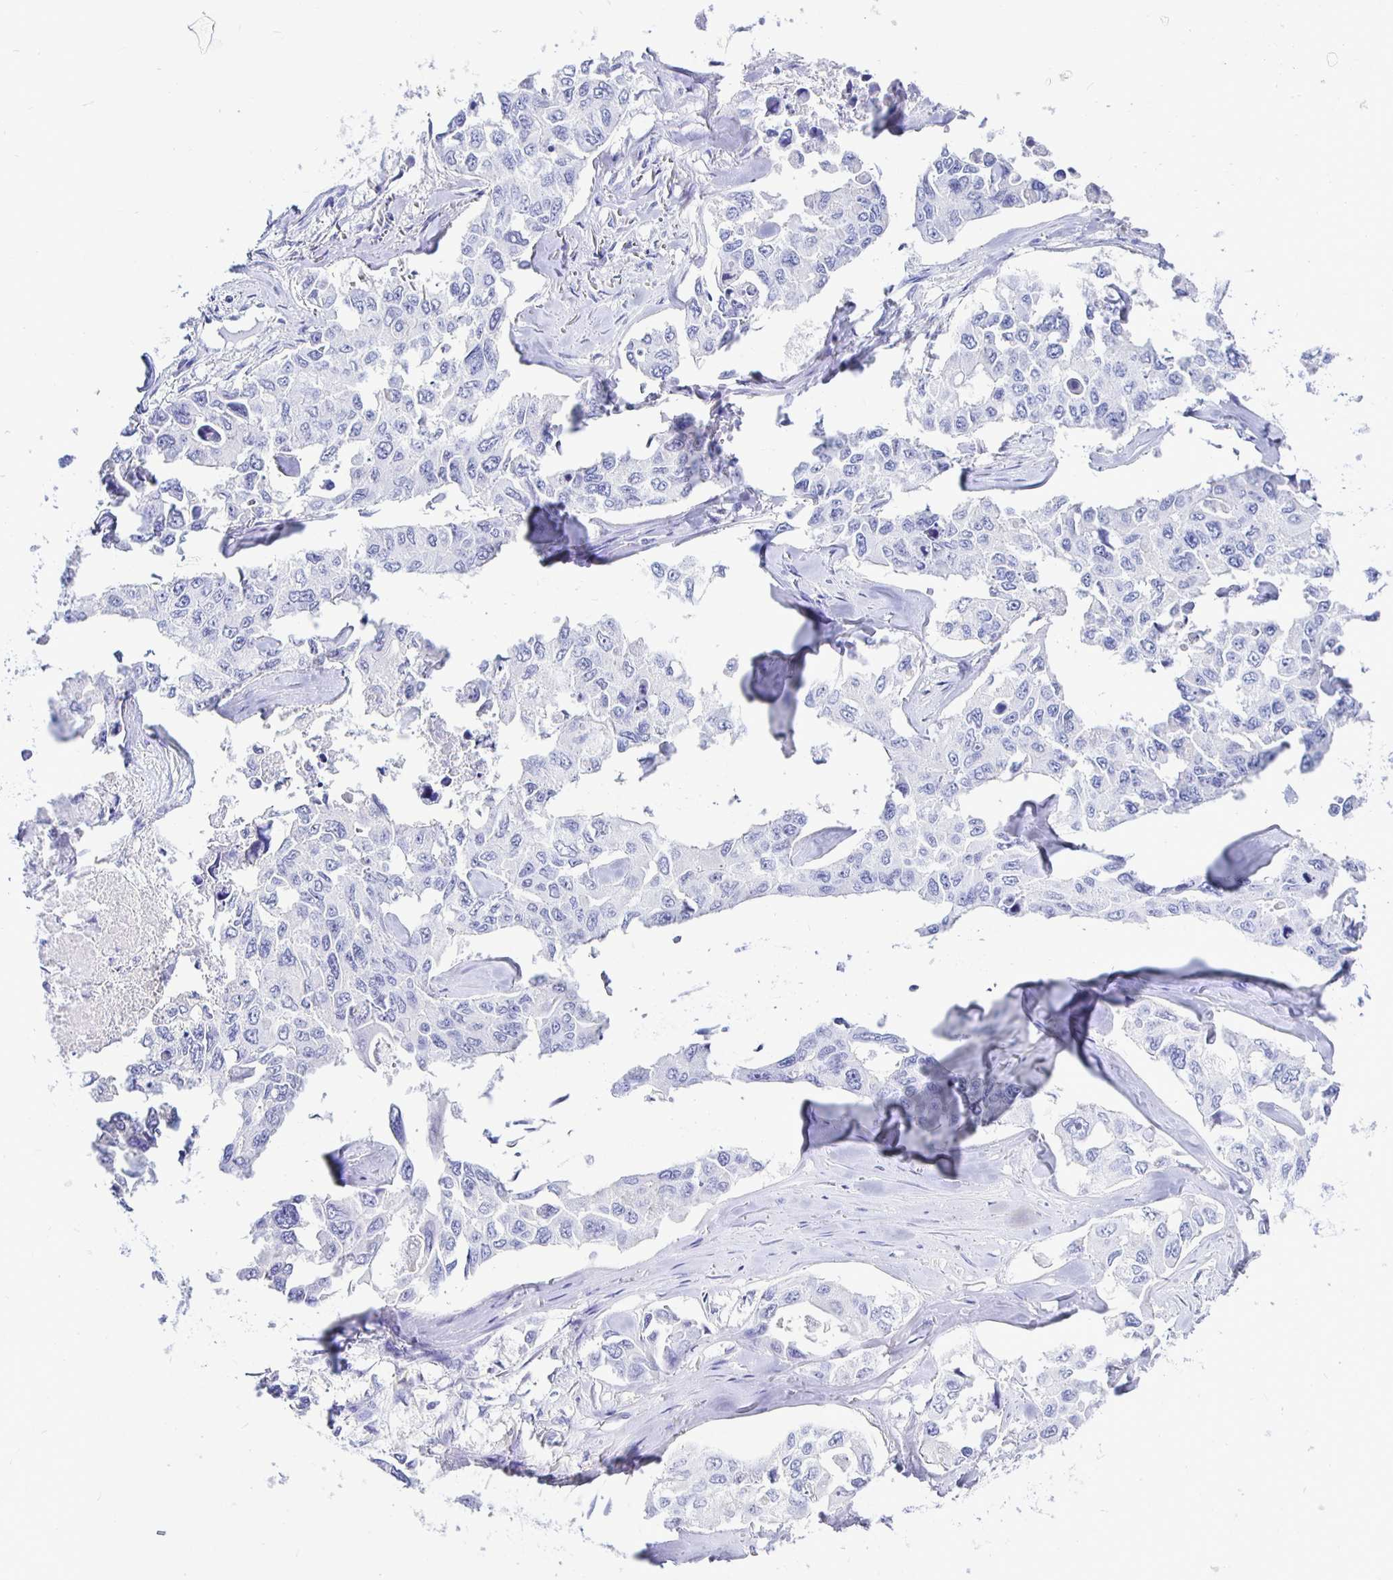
{"staining": {"intensity": "negative", "quantity": "none", "location": "none"}, "tissue": "lung cancer", "cell_type": "Tumor cells", "image_type": "cancer", "snomed": [{"axis": "morphology", "description": "Adenocarcinoma, NOS"}, {"axis": "topography", "description": "Lung"}], "caption": "Immunohistochemical staining of human lung cancer shows no significant staining in tumor cells.", "gene": "UMOD", "patient": {"sex": "male", "age": 64}}